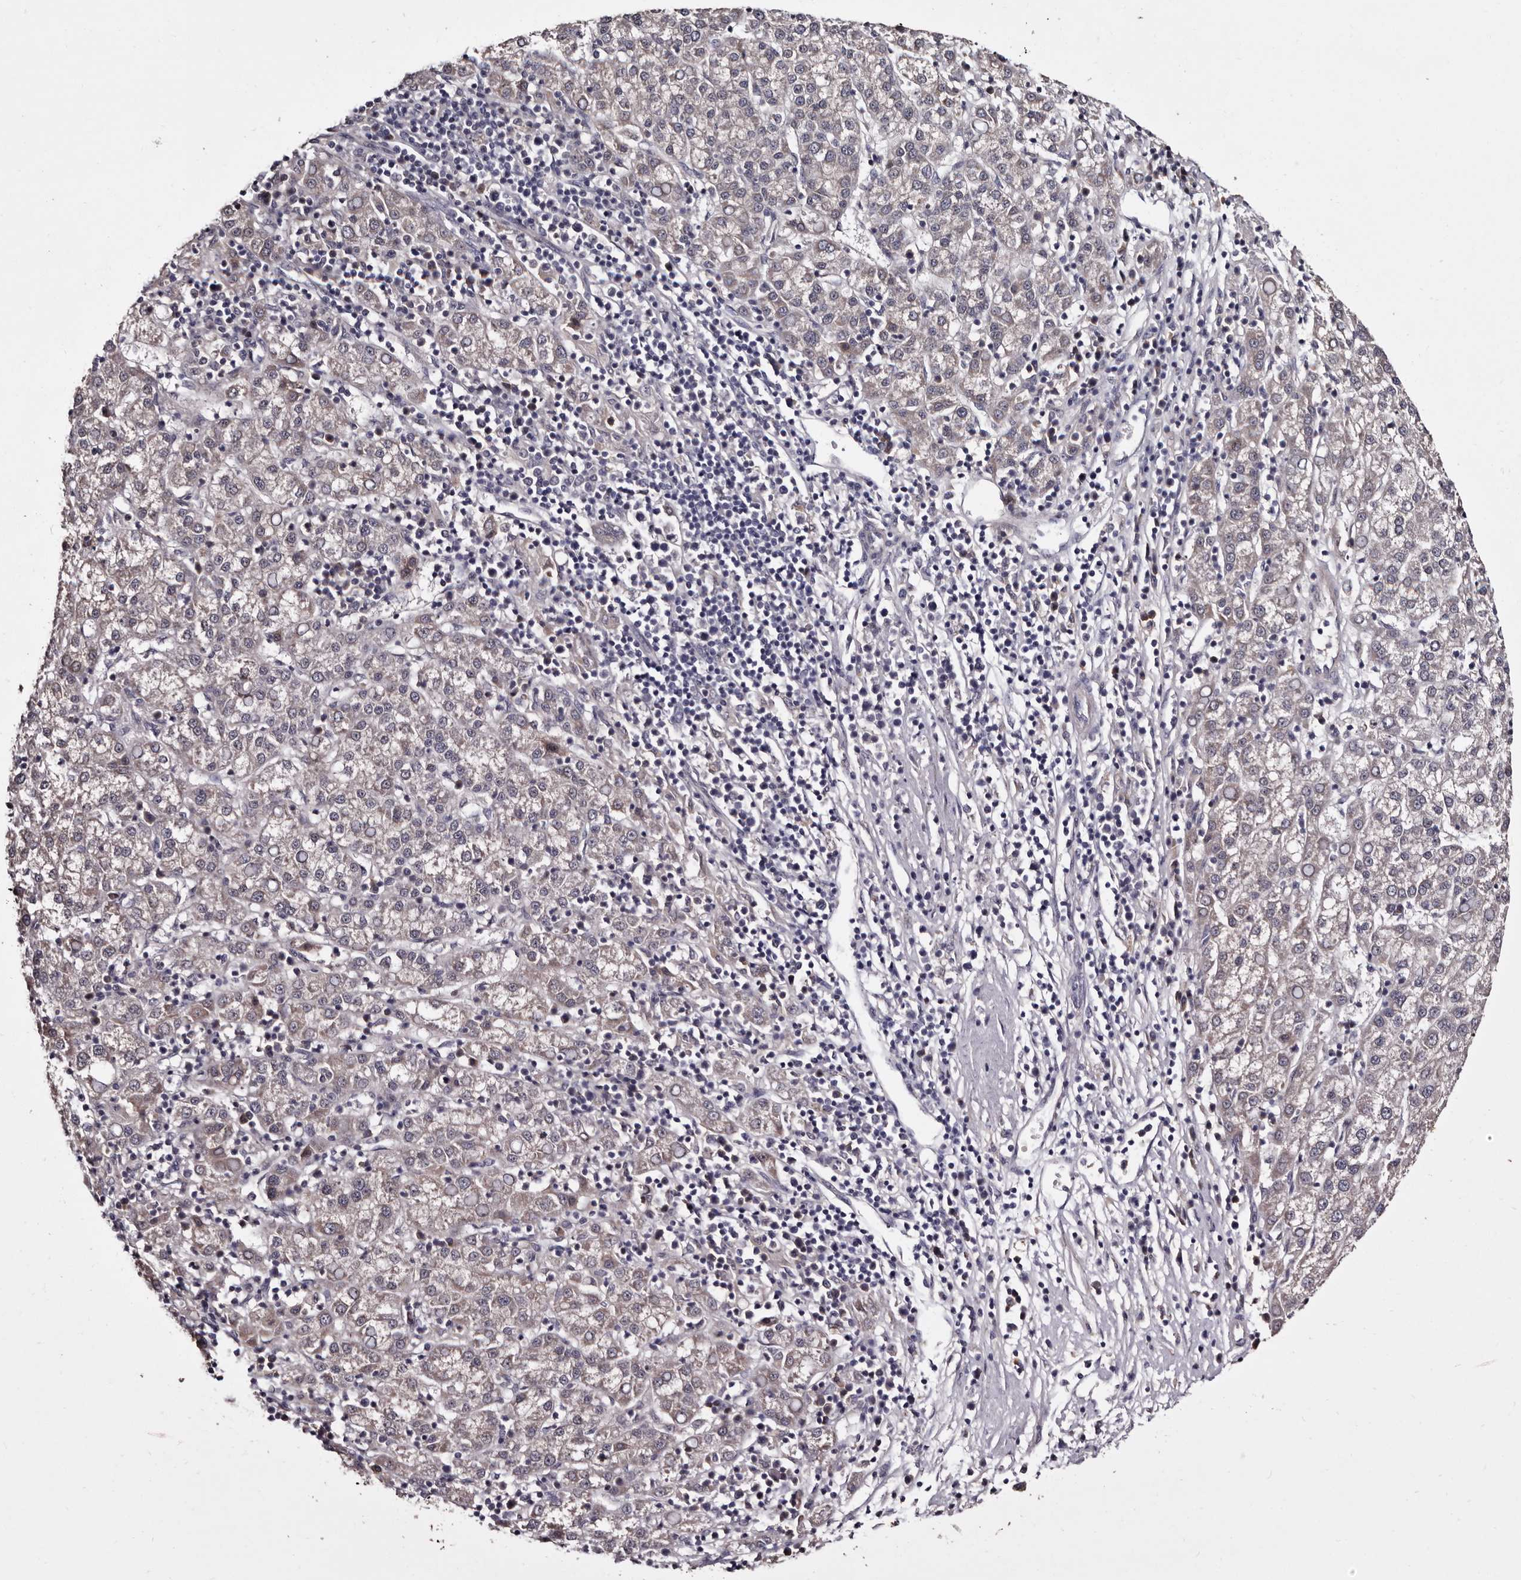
{"staining": {"intensity": "negative", "quantity": "none", "location": "none"}, "tissue": "liver cancer", "cell_type": "Tumor cells", "image_type": "cancer", "snomed": [{"axis": "morphology", "description": "Carcinoma, Hepatocellular, NOS"}, {"axis": "topography", "description": "Liver"}], "caption": "Protein analysis of liver hepatocellular carcinoma reveals no significant expression in tumor cells. (IHC, brightfield microscopy, high magnification).", "gene": "LANCL2", "patient": {"sex": "female", "age": 58}}